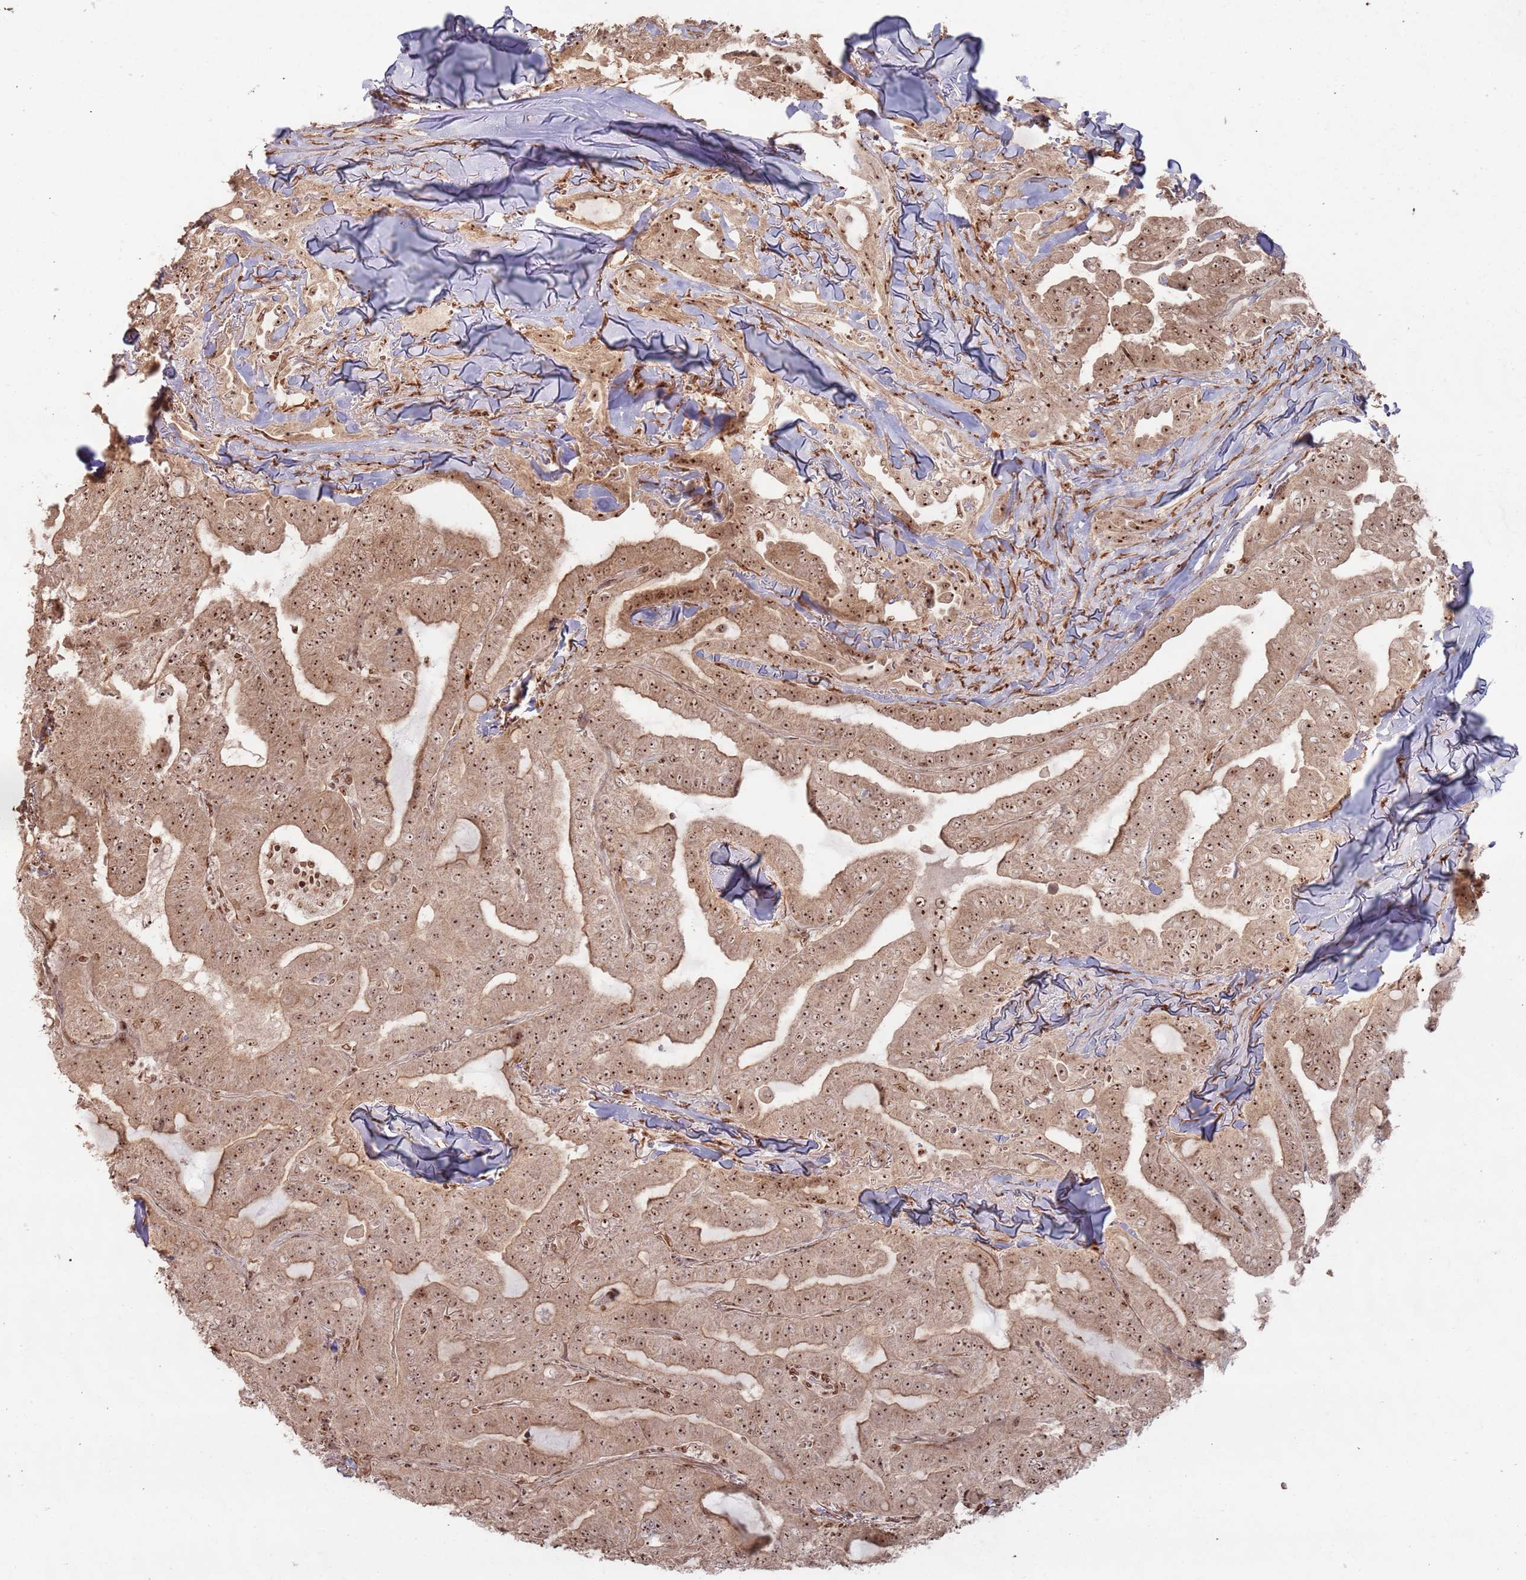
{"staining": {"intensity": "moderate", "quantity": ">75%", "location": "cytoplasmic/membranous,nuclear"}, "tissue": "thyroid cancer", "cell_type": "Tumor cells", "image_type": "cancer", "snomed": [{"axis": "morphology", "description": "Papillary adenocarcinoma, NOS"}, {"axis": "topography", "description": "Thyroid gland"}], "caption": "IHC (DAB (3,3'-diaminobenzidine)) staining of thyroid cancer exhibits moderate cytoplasmic/membranous and nuclear protein staining in about >75% of tumor cells. The protein is stained brown, and the nuclei are stained in blue (DAB IHC with brightfield microscopy, high magnification).", "gene": "UTP11", "patient": {"sex": "female", "age": 68}}